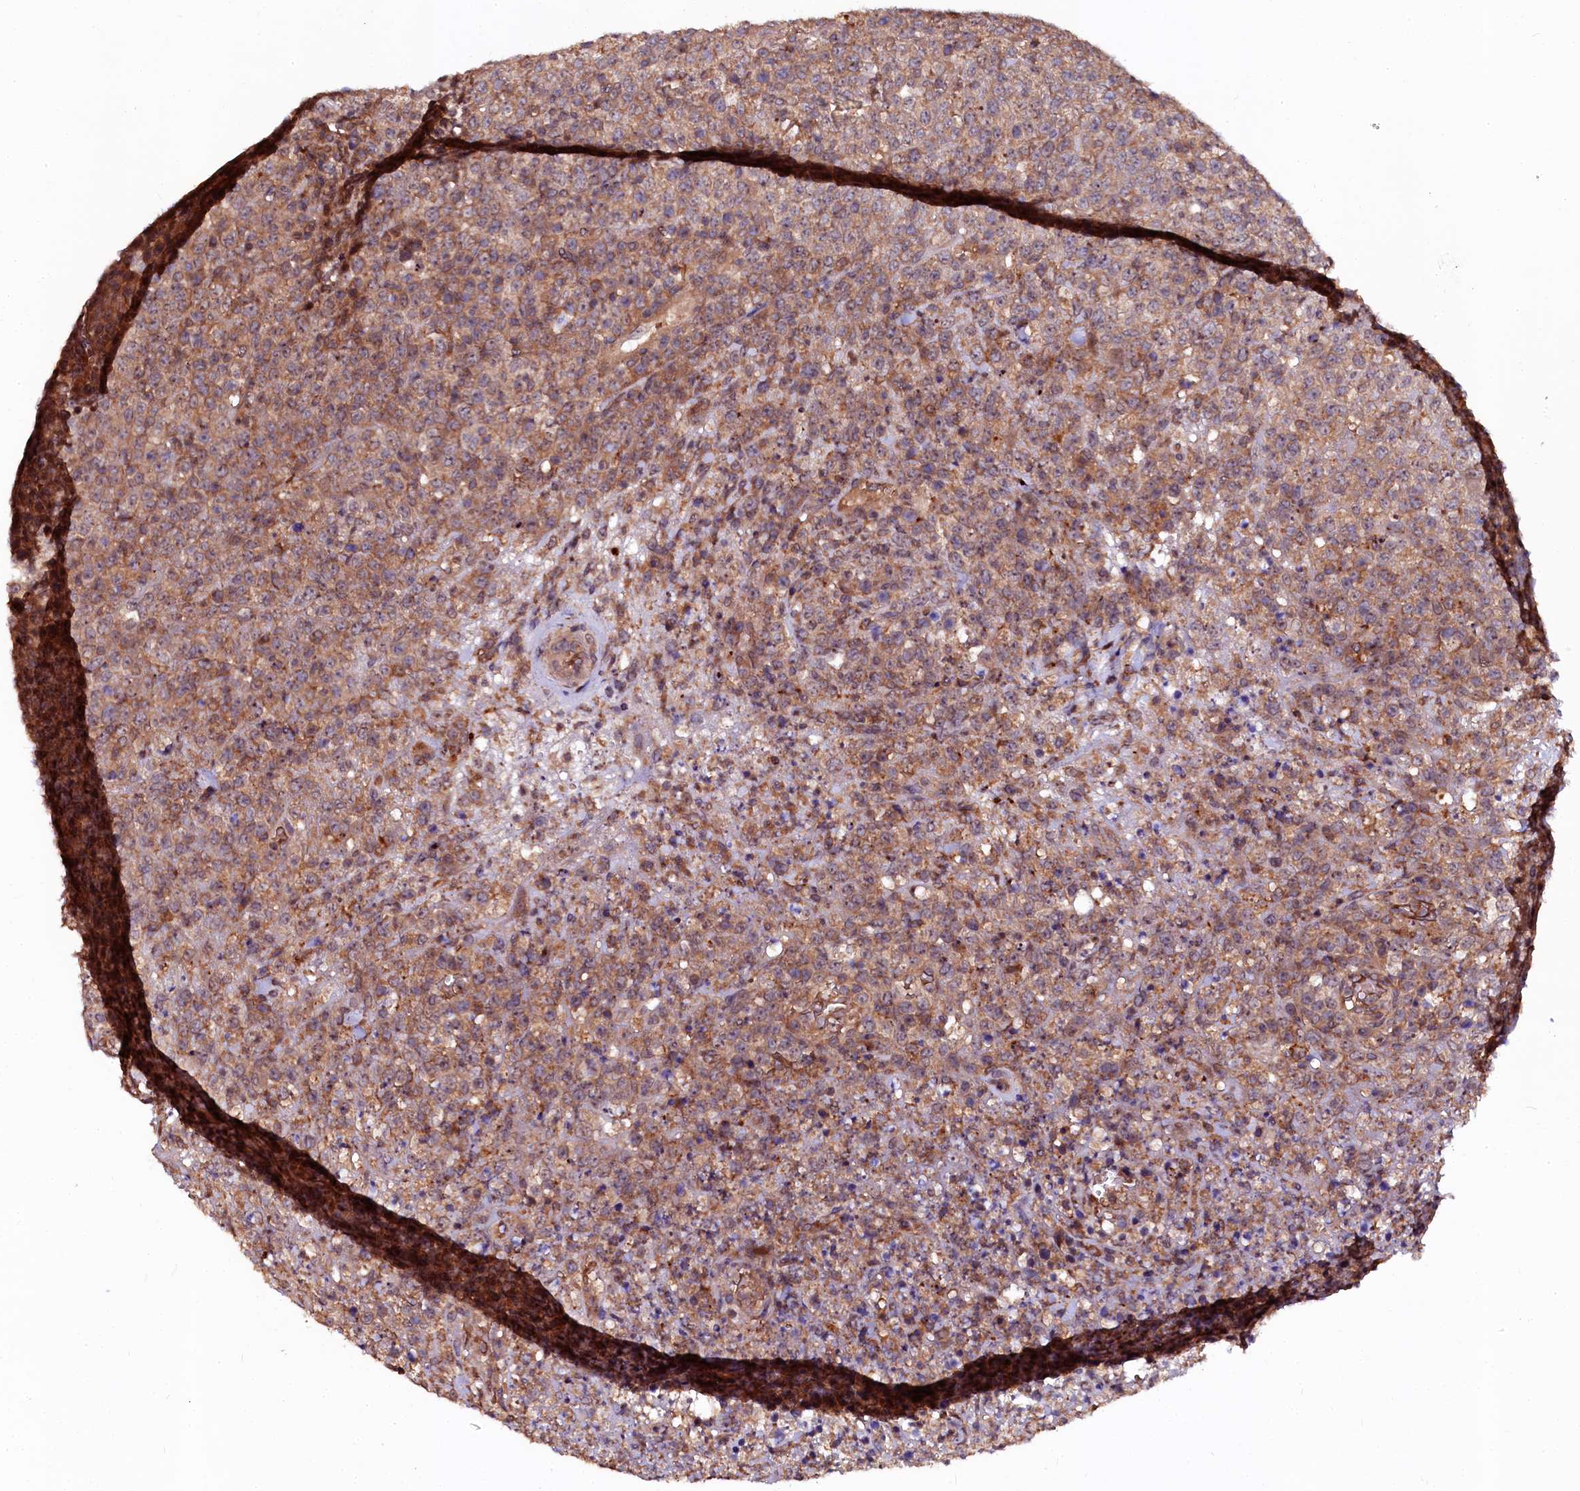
{"staining": {"intensity": "moderate", "quantity": "25%-75%", "location": "cytoplasmic/membranous"}, "tissue": "lymphoma", "cell_type": "Tumor cells", "image_type": "cancer", "snomed": [{"axis": "morphology", "description": "Malignant lymphoma, non-Hodgkin's type, High grade"}, {"axis": "topography", "description": "Colon"}], "caption": "Lymphoma stained for a protein demonstrates moderate cytoplasmic/membranous positivity in tumor cells.", "gene": "N4BP1", "patient": {"sex": "female", "age": 53}}